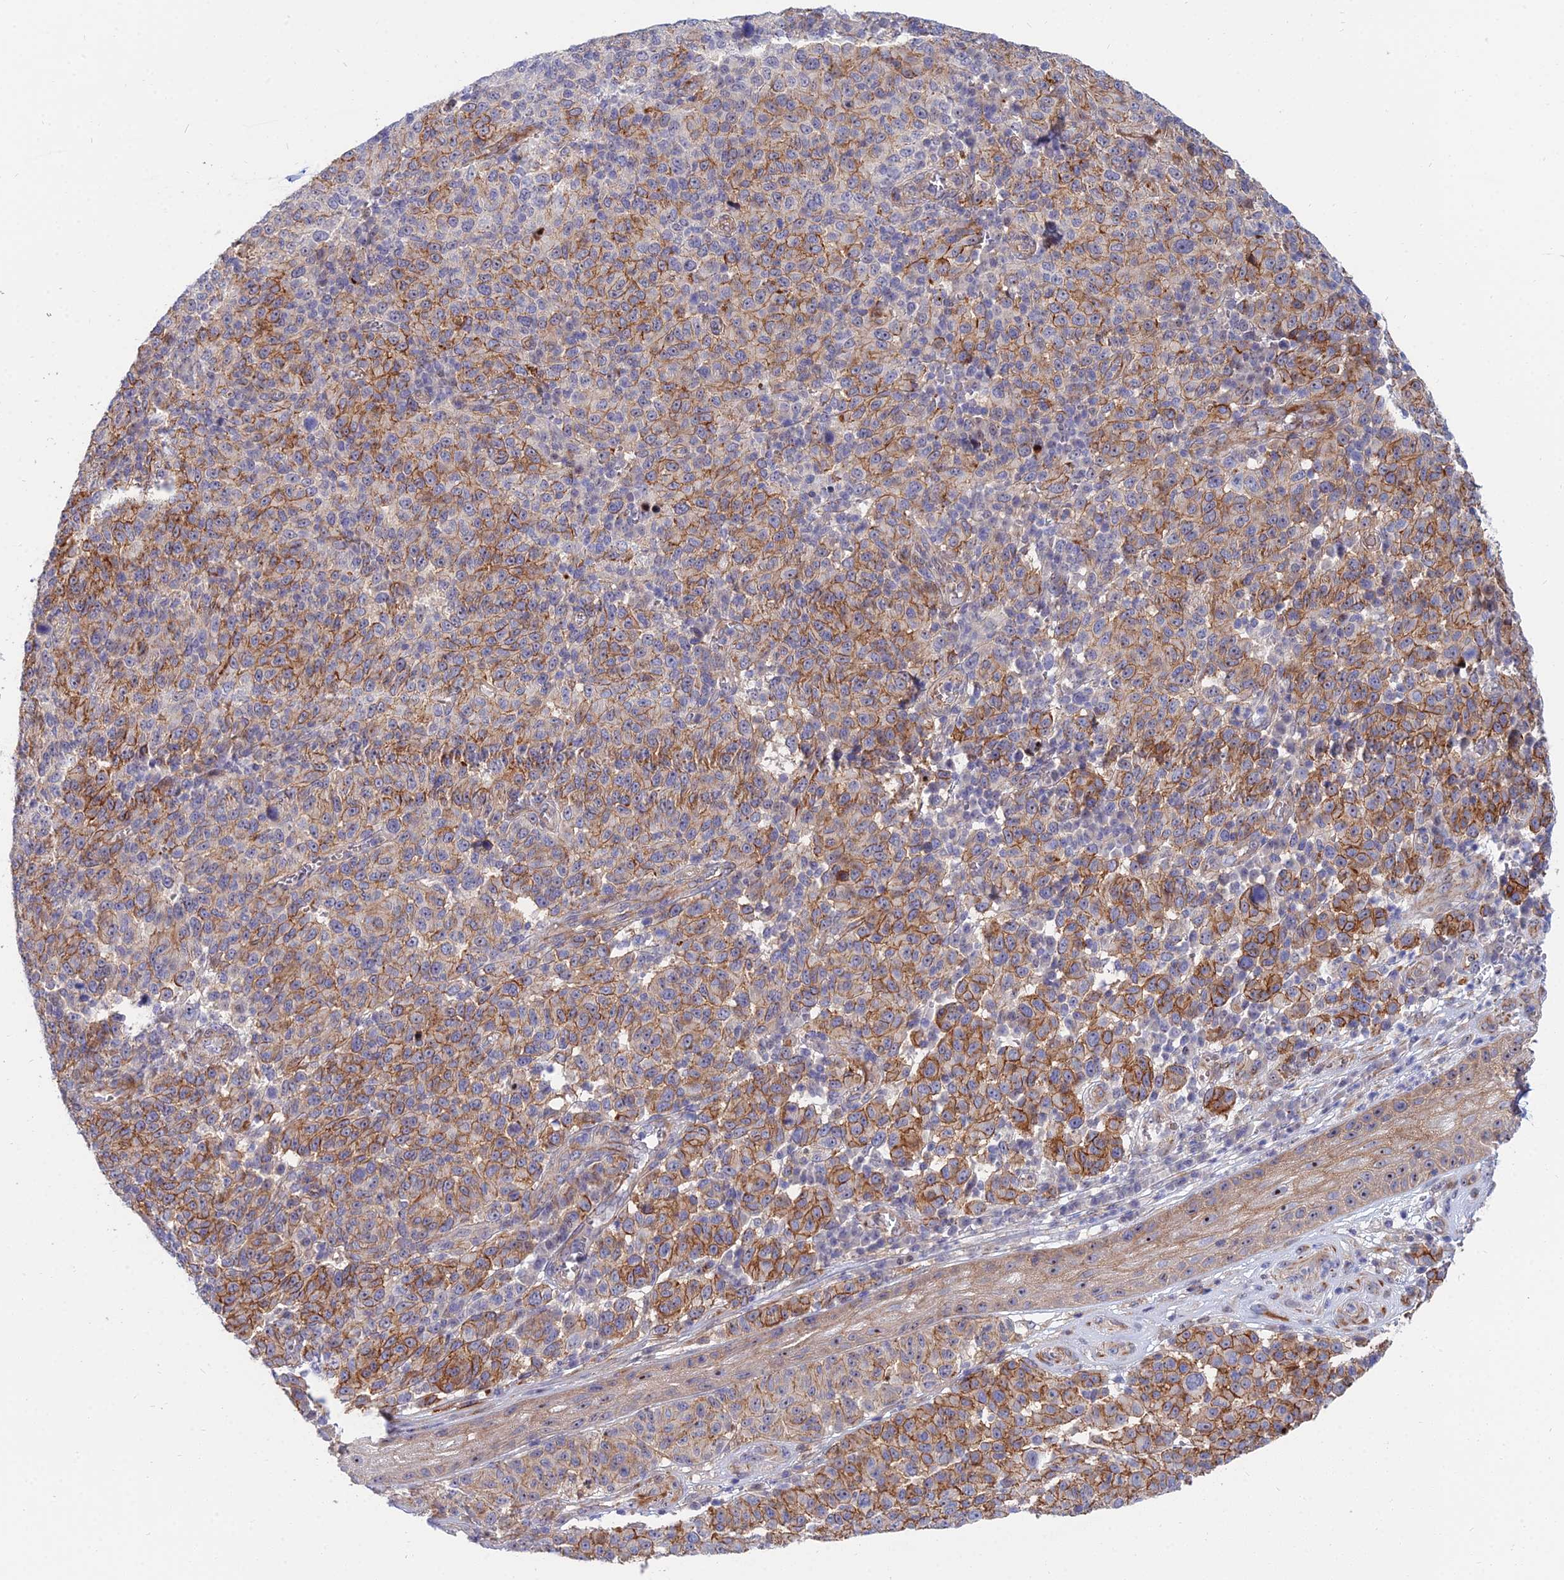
{"staining": {"intensity": "moderate", "quantity": "25%-75%", "location": "cytoplasmic/membranous"}, "tissue": "melanoma", "cell_type": "Tumor cells", "image_type": "cancer", "snomed": [{"axis": "morphology", "description": "Malignant melanoma, NOS"}, {"axis": "topography", "description": "Skin"}], "caption": "Protein staining by IHC demonstrates moderate cytoplasmic/membranous staining in approximately 25%-75% of tumor cells in malignant melanoma. The staining was performed using DAB to visualize the protein expression in brown, while the nuclei were stained in blue with hematoxylin (Magnification: 20x).", "gene": "TRIM43B", "patient": {"sex": "male", "age": 49}}